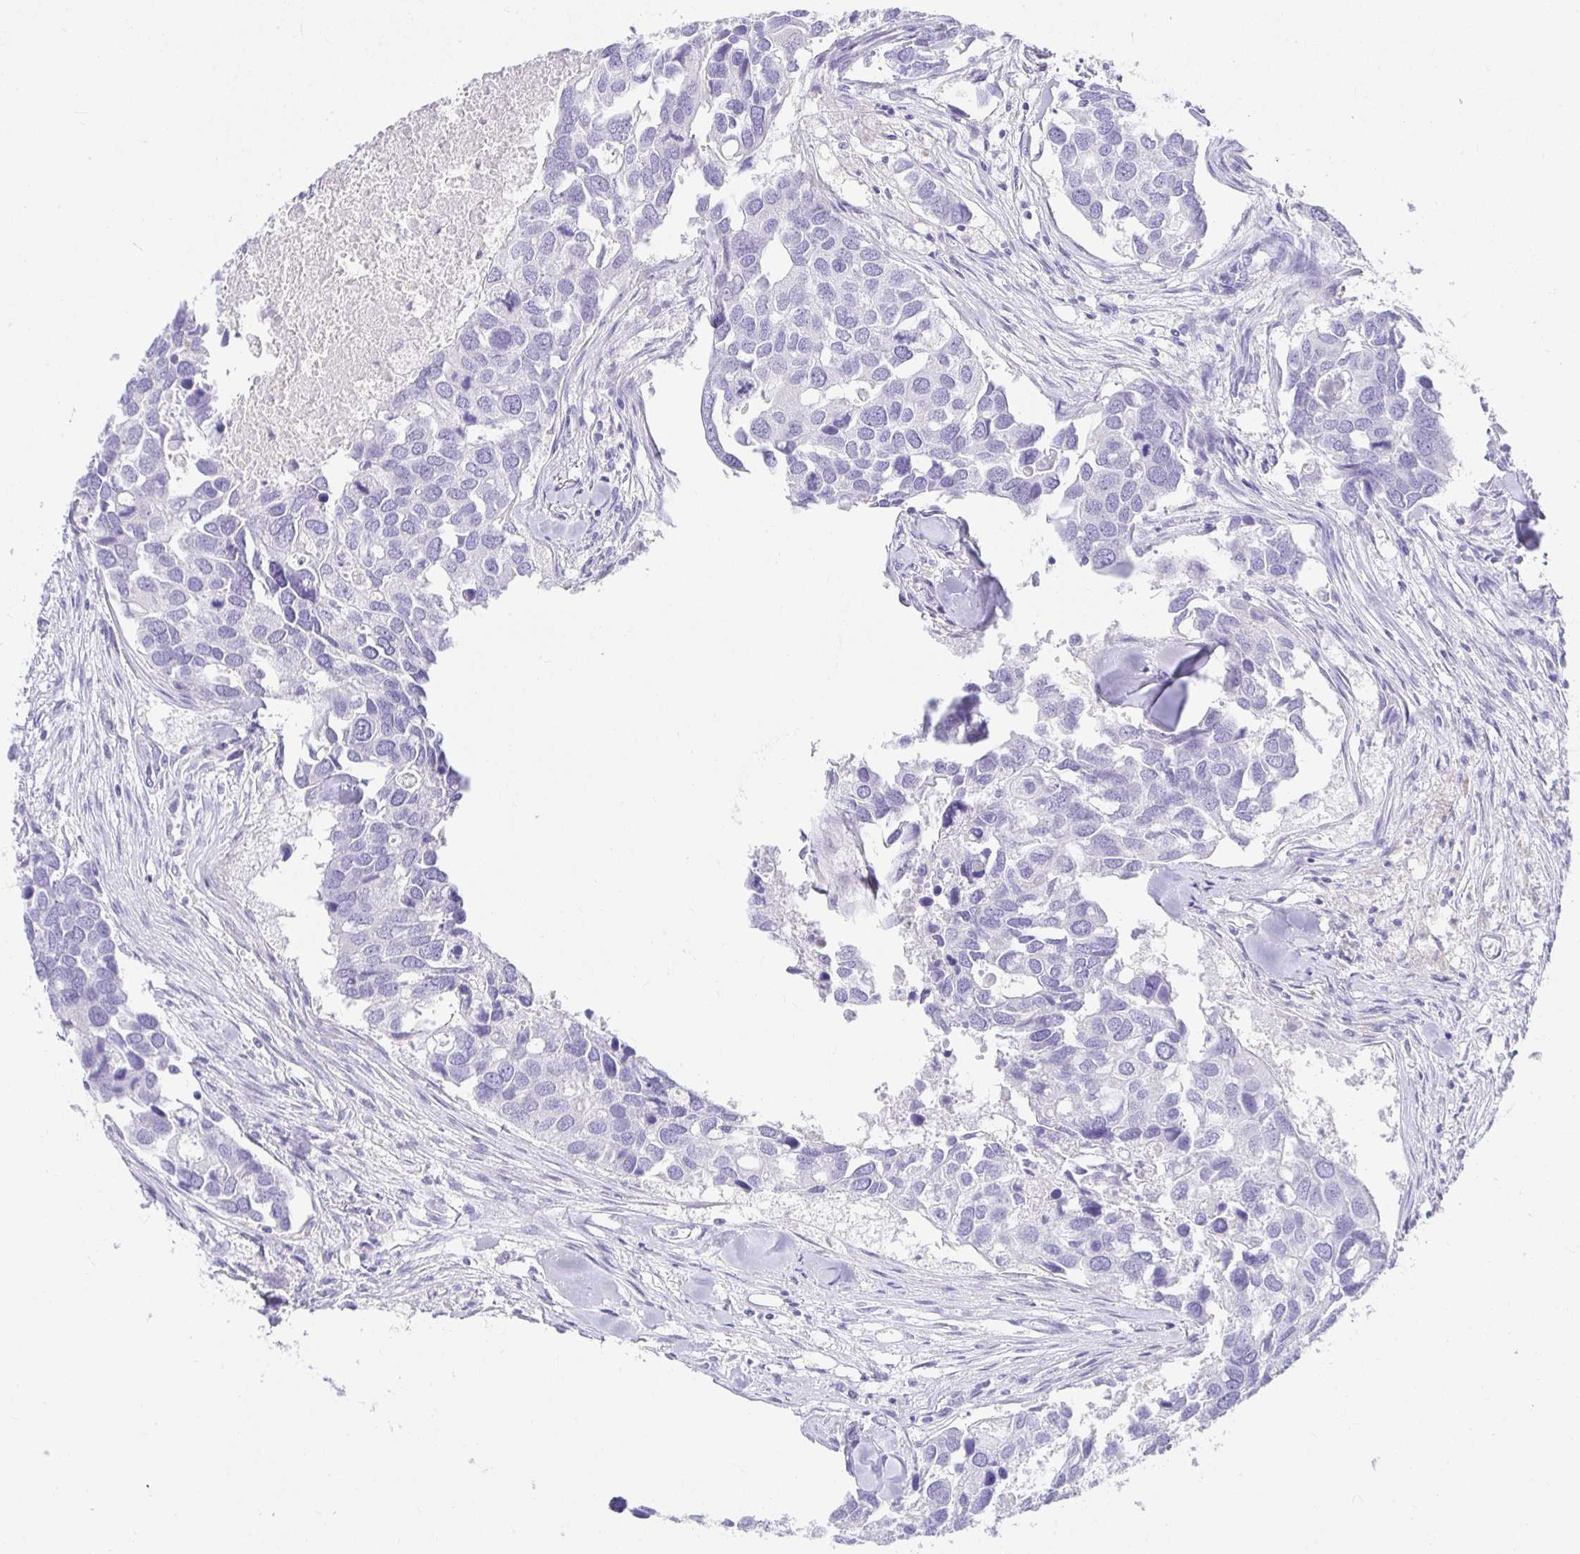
{"staining": {"intensity": "negative", "quantity": "none", "location": "none"}, "tissue": "breast cancer", "cell_type": "Tumor cells", "image_type": "cancer", "snomed": [{"axis": "morphology", "description": "Duct carcinoma"}, {"axis": "topography", "description": "Breast"}], "caption": "DAB (3,3'-diaminobenzidine) immunohistochemical staining of human invasive ductal carcinoma (breast) shows no significant positivity in tumor cells.", "gene": "CHAT", "patient": {"sex": "female", "age": 83}}